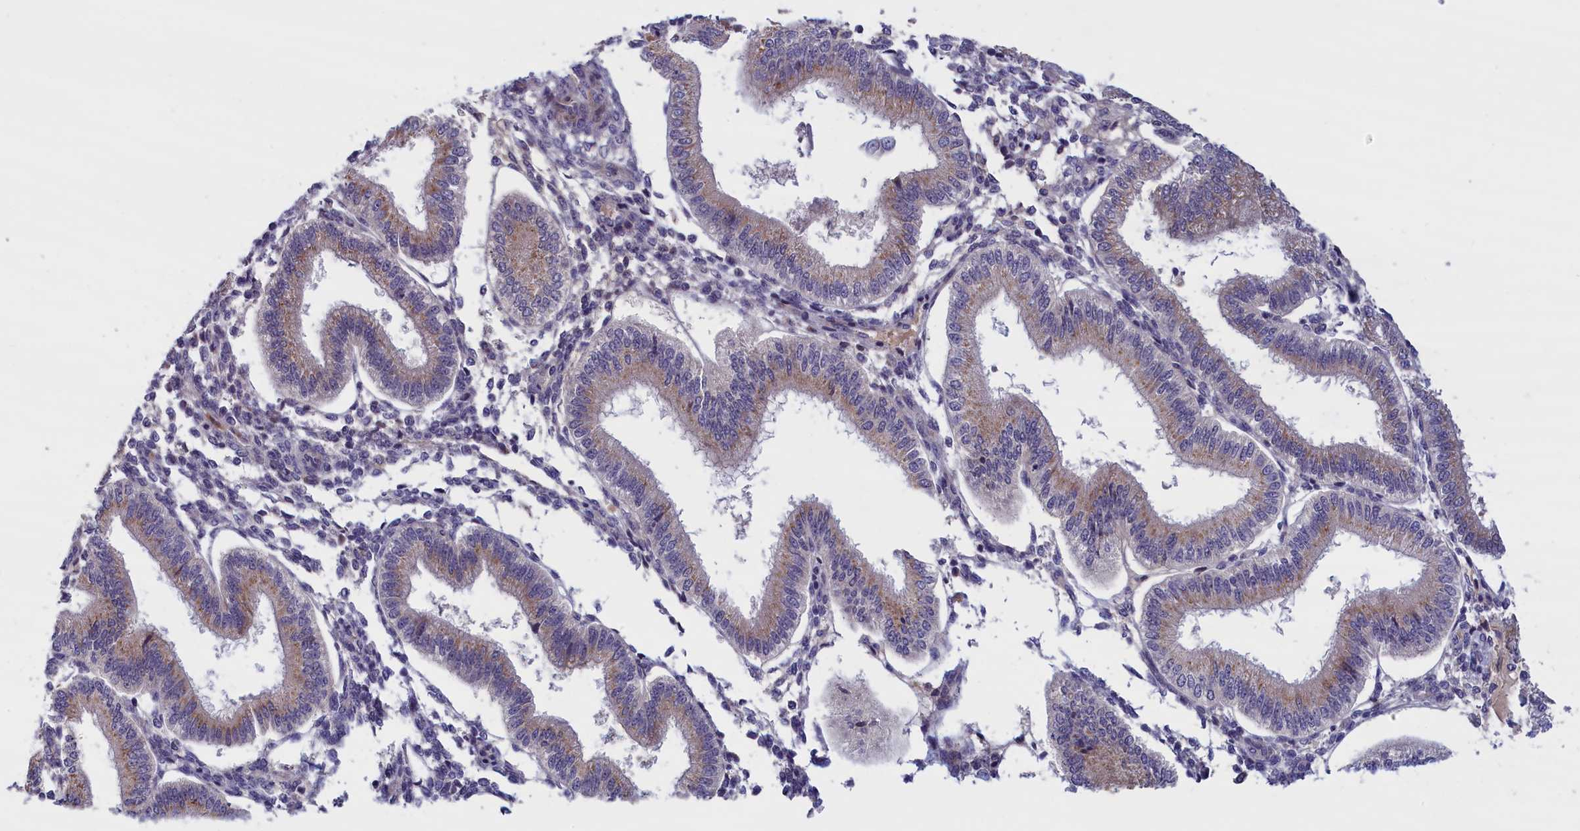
{"staining": {"intensity": "negative", "quantity": "none", "location": "none"}, "tissue": "endometrium", "cell_type": "Cells in endometrial stroma", "image_type": "normal", "snomed": [{"axis": "morphology", "description": "Normal tissue, NOS"}, {"axis": "topography", "description": "Endometrium"}], "caption": "High magnification brightfield microscopy of benign endometrium stained with DAB (3,3'-diaminobenzidine) (brown) and counterstained with hematoxylin (blue): cells in endometrial stroma show no significant expression.", "gene": "IGFALS", "patient": {"sex": "female", "age": 39}}